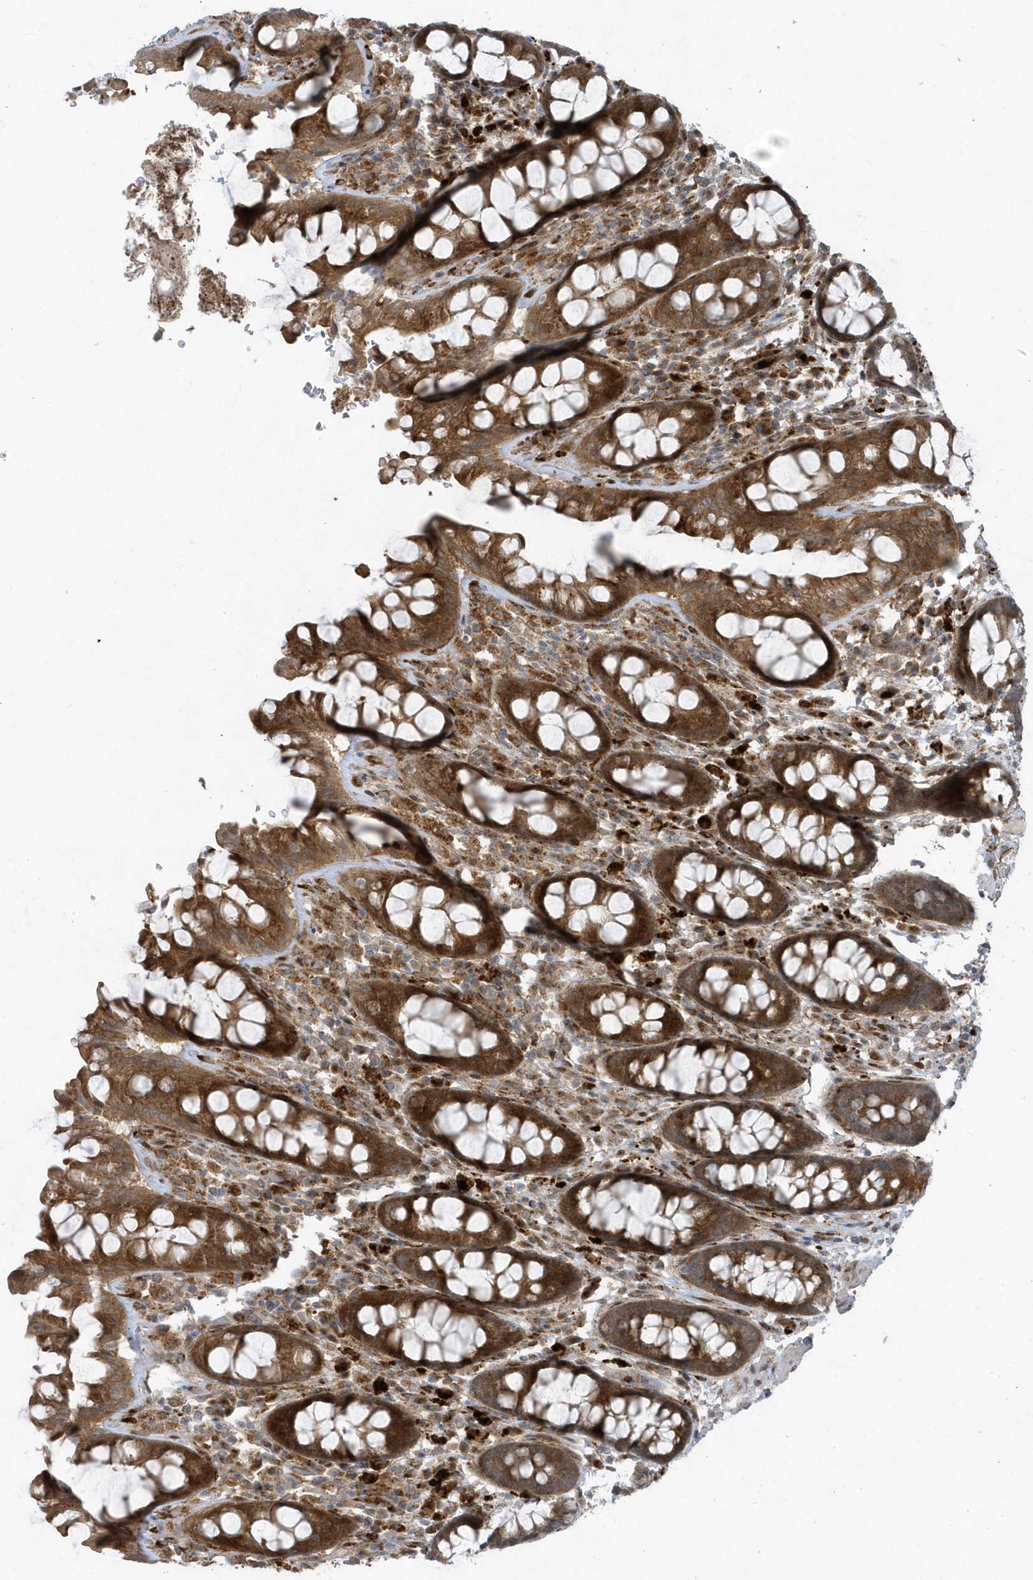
{"staining": {"intensity": "strong", "quantity": ">75%", "location": "cytoplasmic/membranous"}, "tissue": "rectum", "cell_type": "Glandular cells", "image_type": "normal", "snomed": [{"axis": "morphology", "description": "Normal tissue, NOS"}, {"axis": "topography", "description": "Rectum"}], "caption": "This histopathology image shows immunohistochemistry (IHC) staining of normal rectum, with high strong cytoplasmic/membranous positivity in about >75% of glandular cells.", "gene": "FAM98A", "patient": {"sex": "male", "age": 64}}